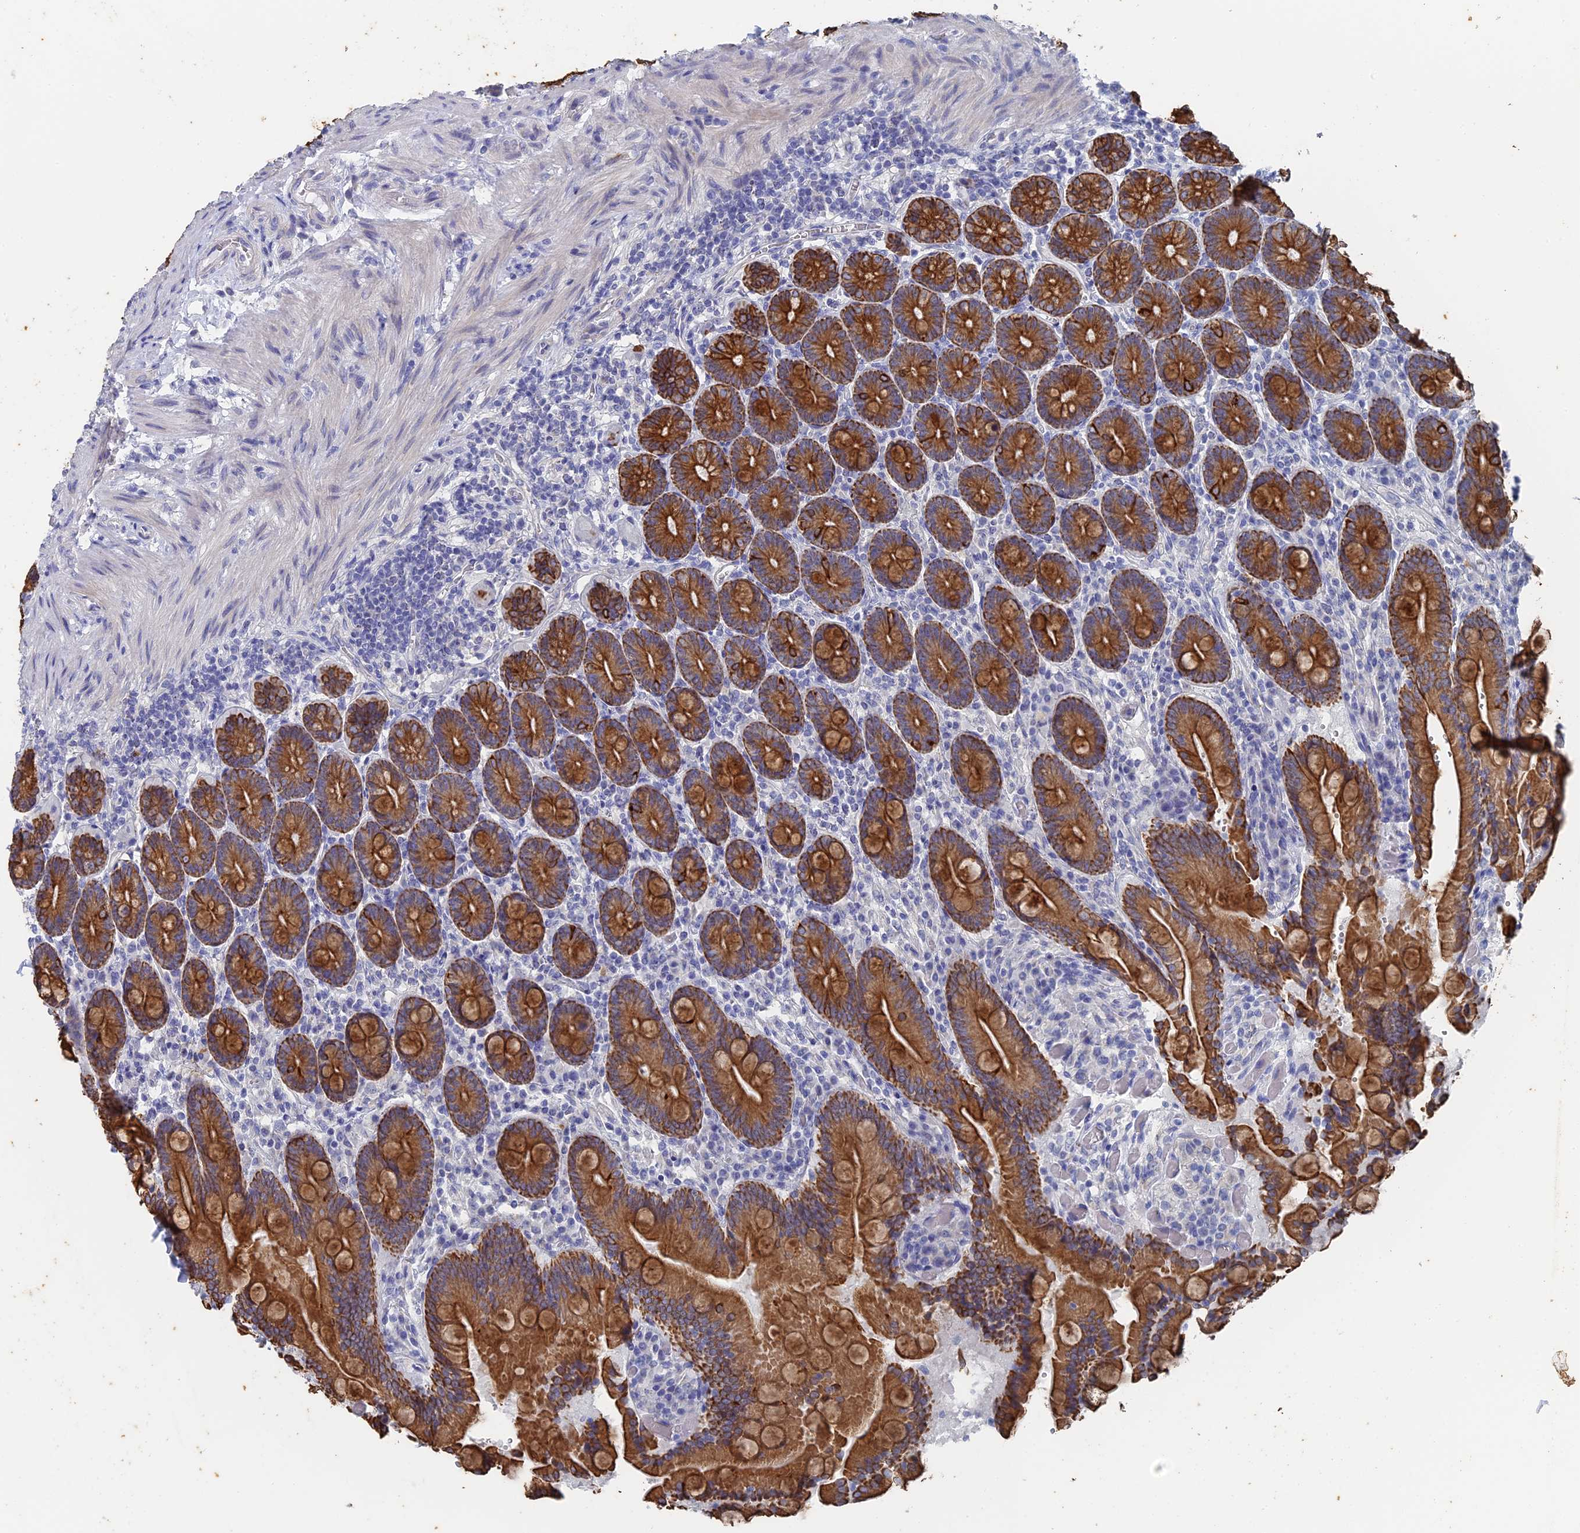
{"staining": {"intensity": "strong", "quantity": ">75%", "location": "cytoplasmic/membranous"}, "tissue": "duodenum", "cell_type": "Glandular cells", "image_type": "normal", "snomed": [{"axis": "morphology", "description": "Normal tissue, NOS"}, {"axis": "topography", "description": "Duodenum"}], "caption": "Duodenum stained for a protein (brown) reveals strong cytoplasmic/membranous positive expression in approximately >75% of glandular cells.", "gene": "SRFBP1", "patient": {"sex": "female", "age": 62}}